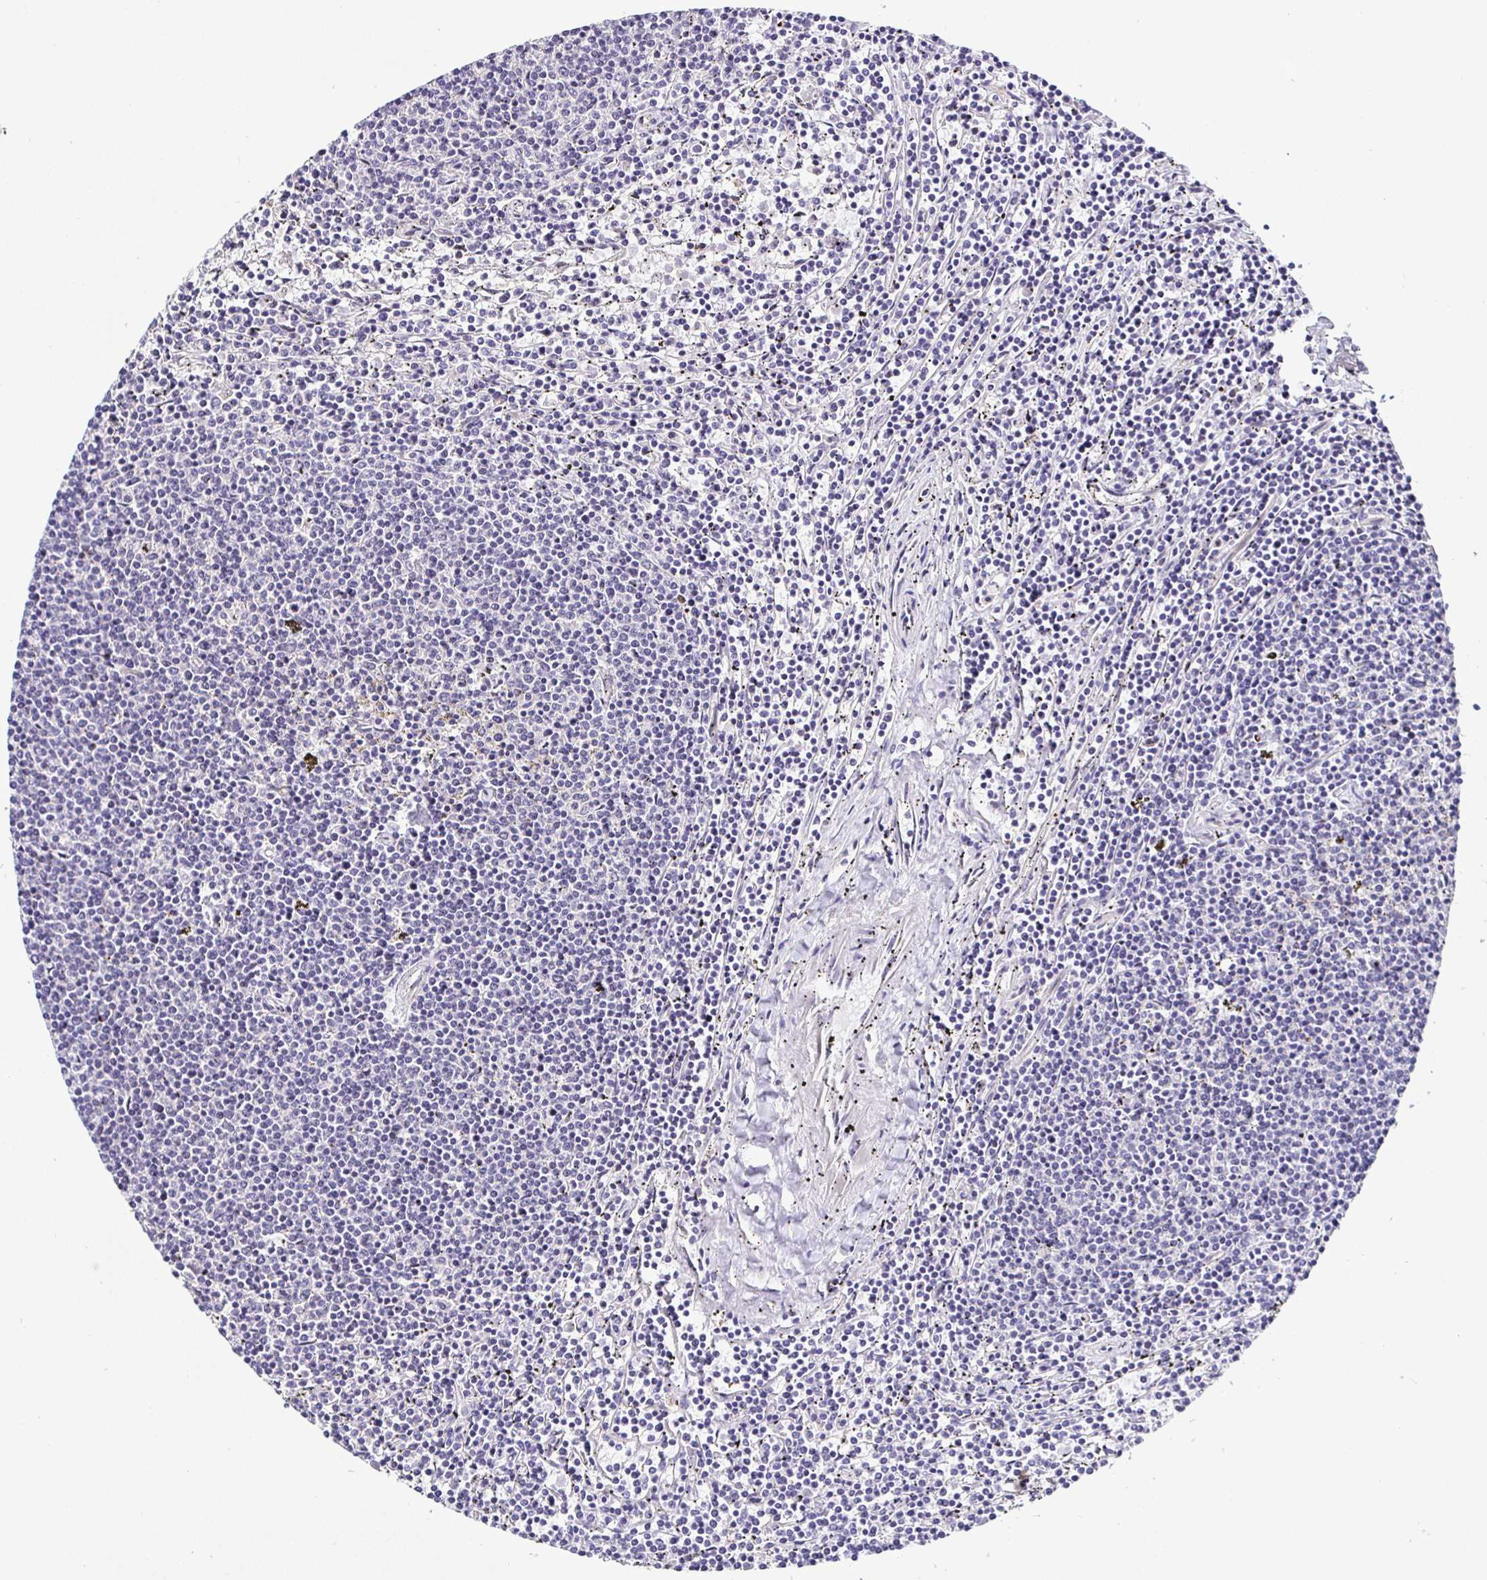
{"staining": {"intensity": "negative", "quantity": "none", "location": "none"}, "tissue": "lymphoma", "cell_type": "Tumor cells", "image_type": "cancer", "snomed": [{"axis": "morphology", "description": "Malignant lymphoma, non-Hodgkin's type, Low grade"}, {"axis": "topography", "description": "Spleen"}], "caption": "DAB (3,3'-diaminobenzidine) immunohistochemical staining of human lymphoma shows no significant expression in tumor cells.", "gene": "NUP188", "patient": {"sex": "female", "age": 50}}